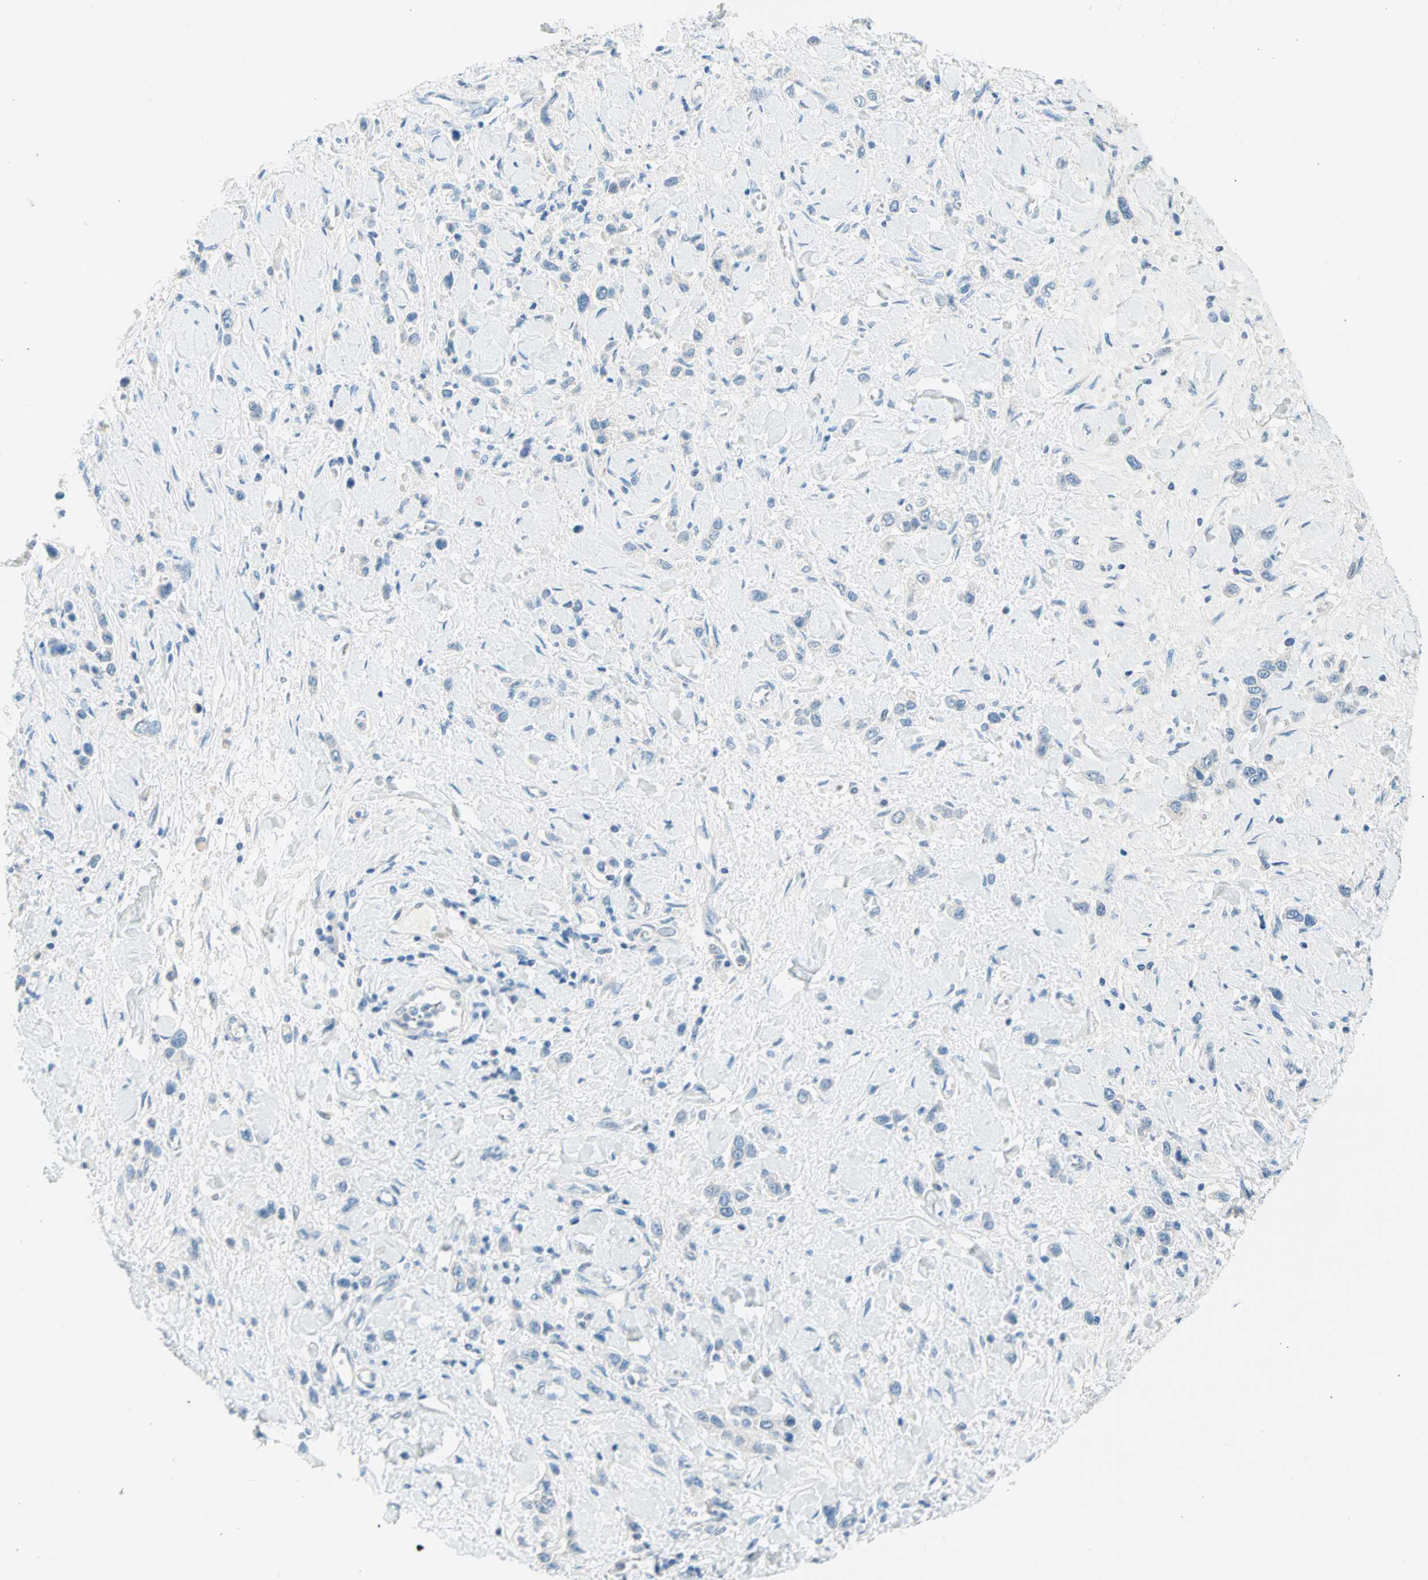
{"staining": {"intensity": "negative", "quantity": "none", "location": "none"}, "tissue": "stomach cancer", "cell_type": "Tumor cells", "image_type": "cancer", "snomed": [{"axis": "morphology", "description": "Normal tissue, NOS"}, {"axis": "morphology", "description": "Adenocarcinoma, NOS"}, {"axis": "topography", "description": "Stomach, upper"}, {"axis": "topography", "description": "Stomach"}], "caption": "Immunohistochemistry of human stomach adenocarcinoma exhibits no staining in tumor cells.", "gene": "TMEM163", "patient": {"sex": "female", "age": 65}}